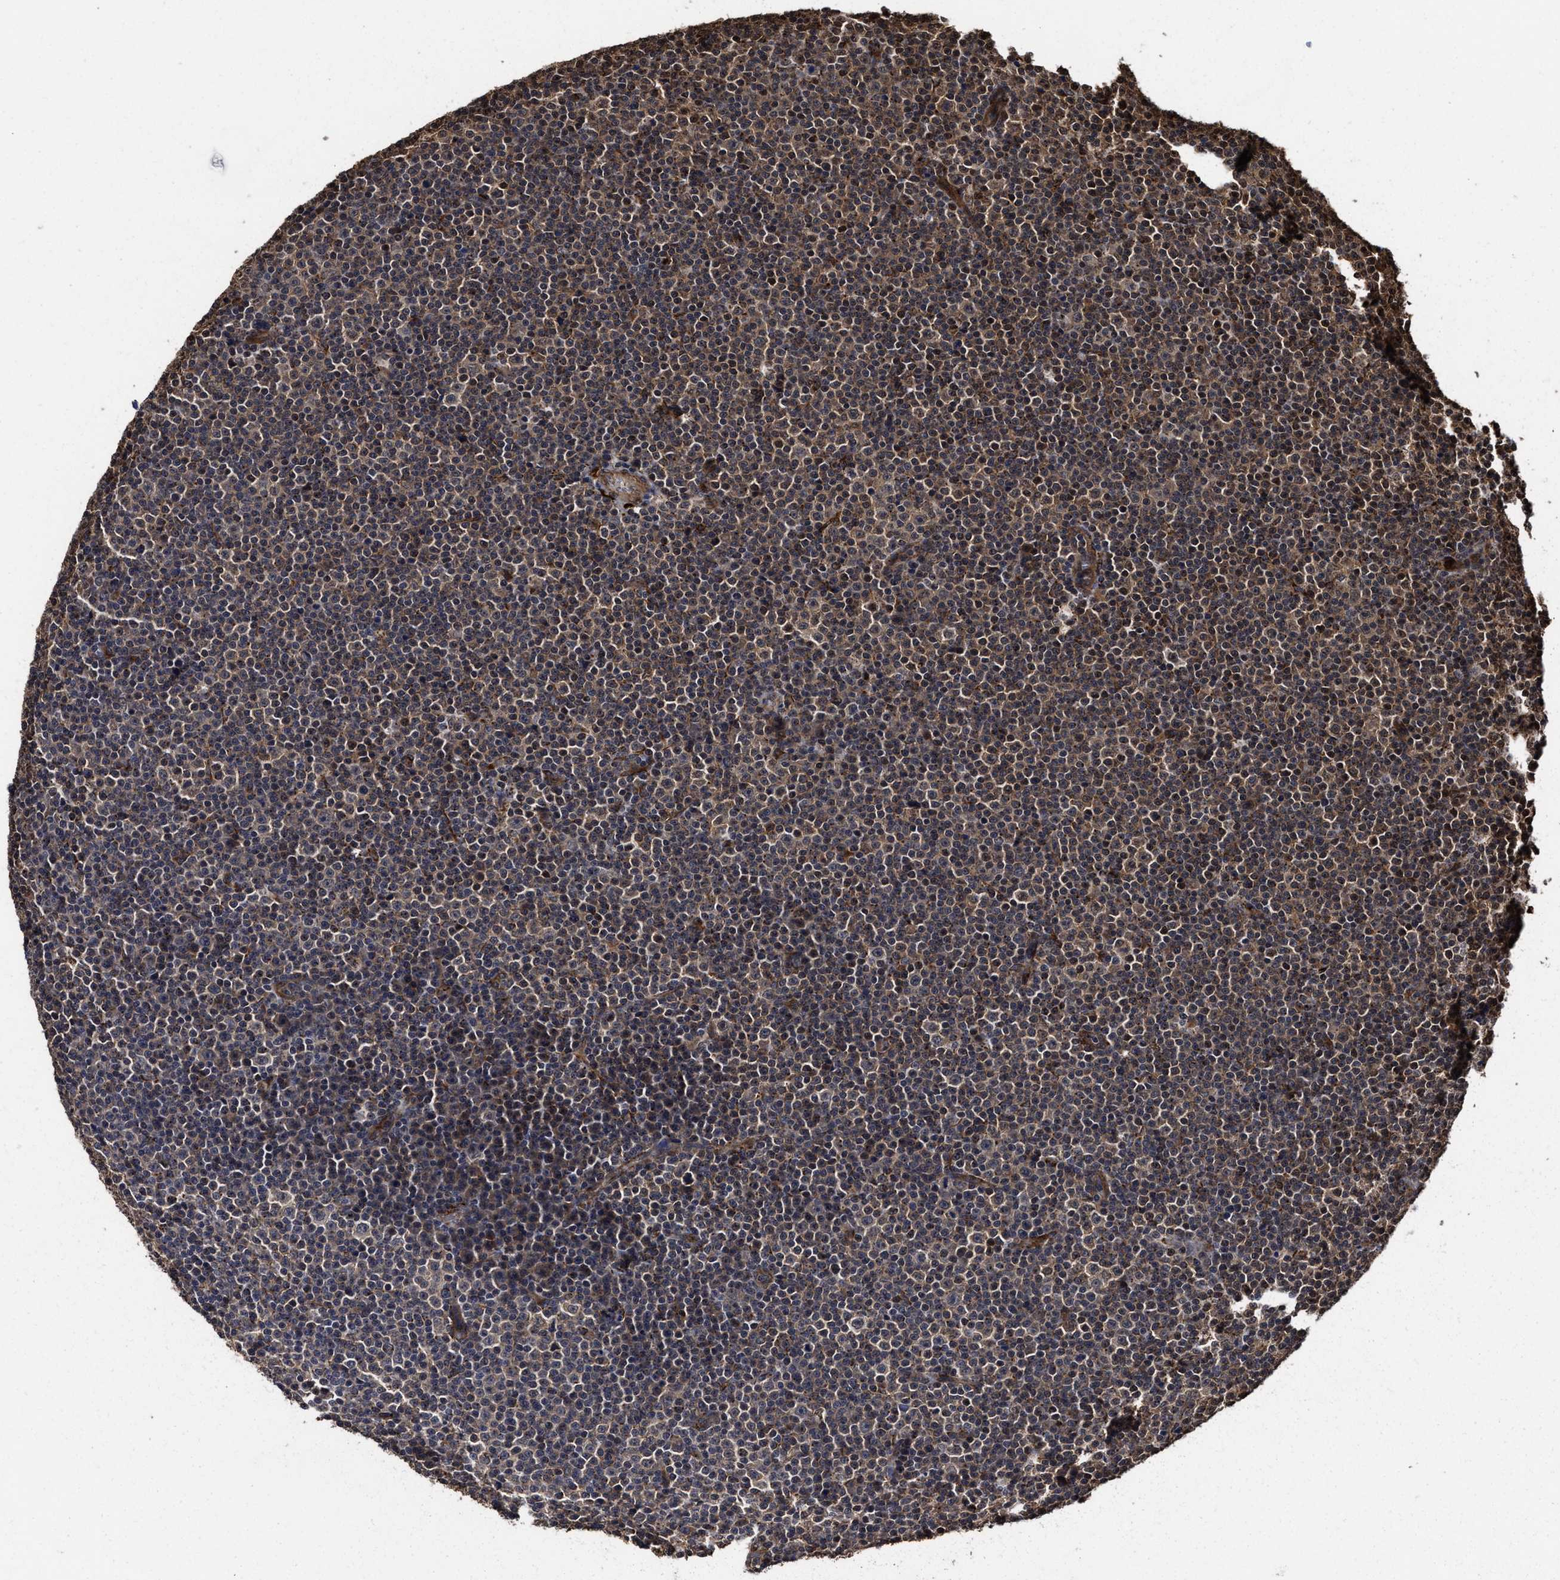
{"staining": {"intensity": "weak", "quantity": "25%-75%", "location": "cytoplasmic/membranous"}, "tissue": "lymphoma", "cell_type": "Tumor cells", "image_type": "cancer", "snomed": [{"axis": "morphology", "description": "Malignant lymphoma, non-Hodgkin's type, Low grade"}, {"axis": "topography", "description": "Lymph node"}], "caption": "Immunohistochemical staining of low-grade malignant lymphoma, non-Hodgkin's type demonstrates low levels of weak cytoplasmic/membranous protein staining in about 25%-75% of tumor cells.", "gene": "SEPTIN2", "patient": {"sex": "female", "age": 67}}